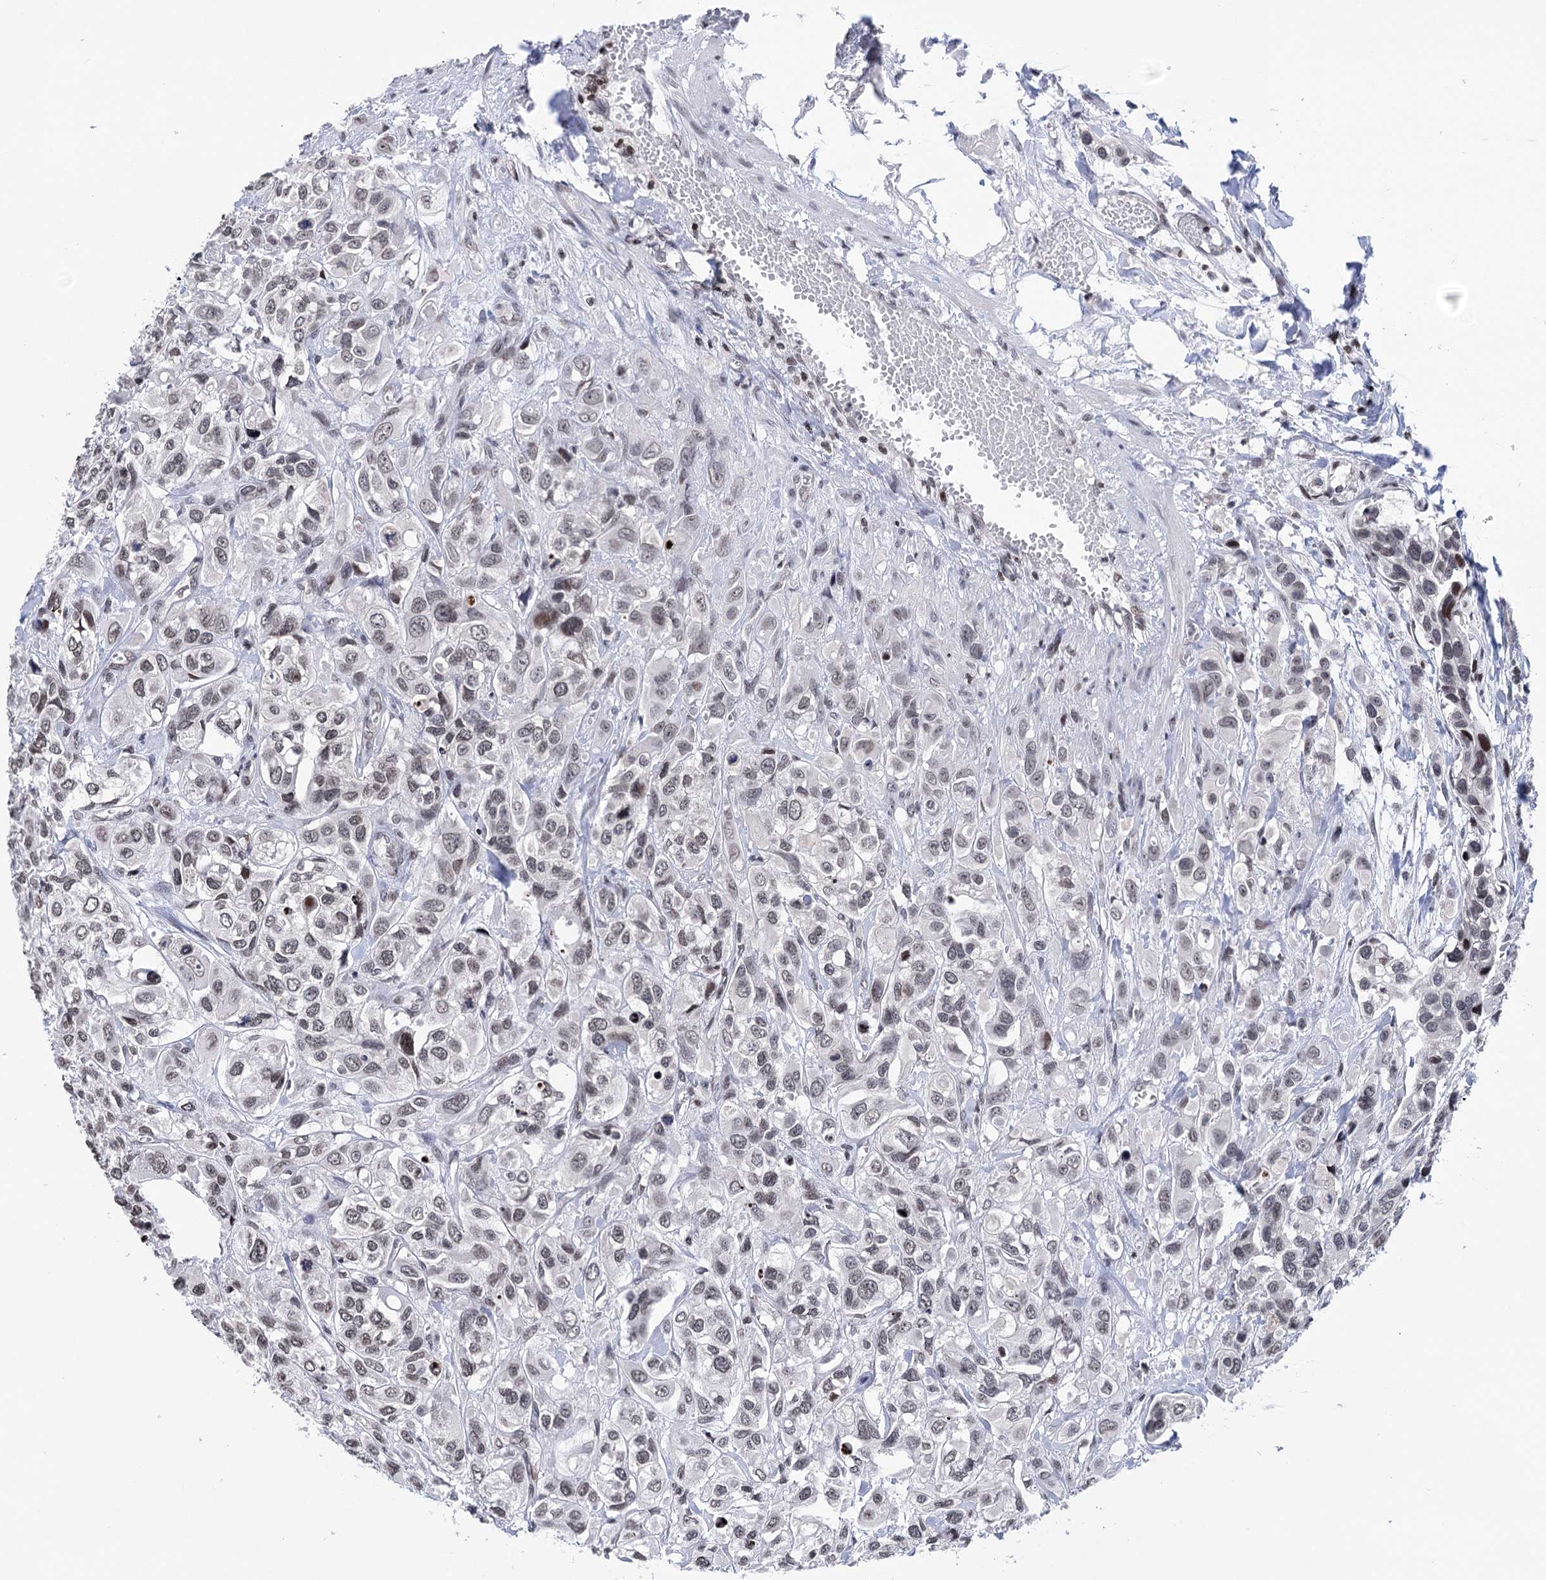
{"staining": {"intensity": "weak", "quantity": "25%-75%", "location": "nuclear"}, "tissue": "urothelial cancer", "cell_type": "Tumor cells", "image_type": "cancer", "snomed": [{"axis": "morphology", "description": "Urothelial carcinoma, High grade"}, {"axis": "topography", "description": "Urinary bladder"}], "caption": "Tumor cells reveal low levels of weak nuclear positivity in approximately 25%-75% of cells in human urothelial carcinoma (high-grade). (DAB IHC, brown staining for protein, blue staining for nuclei).", "gene": "CCDC77", "patient": {"sex": "male", "age": 67}}